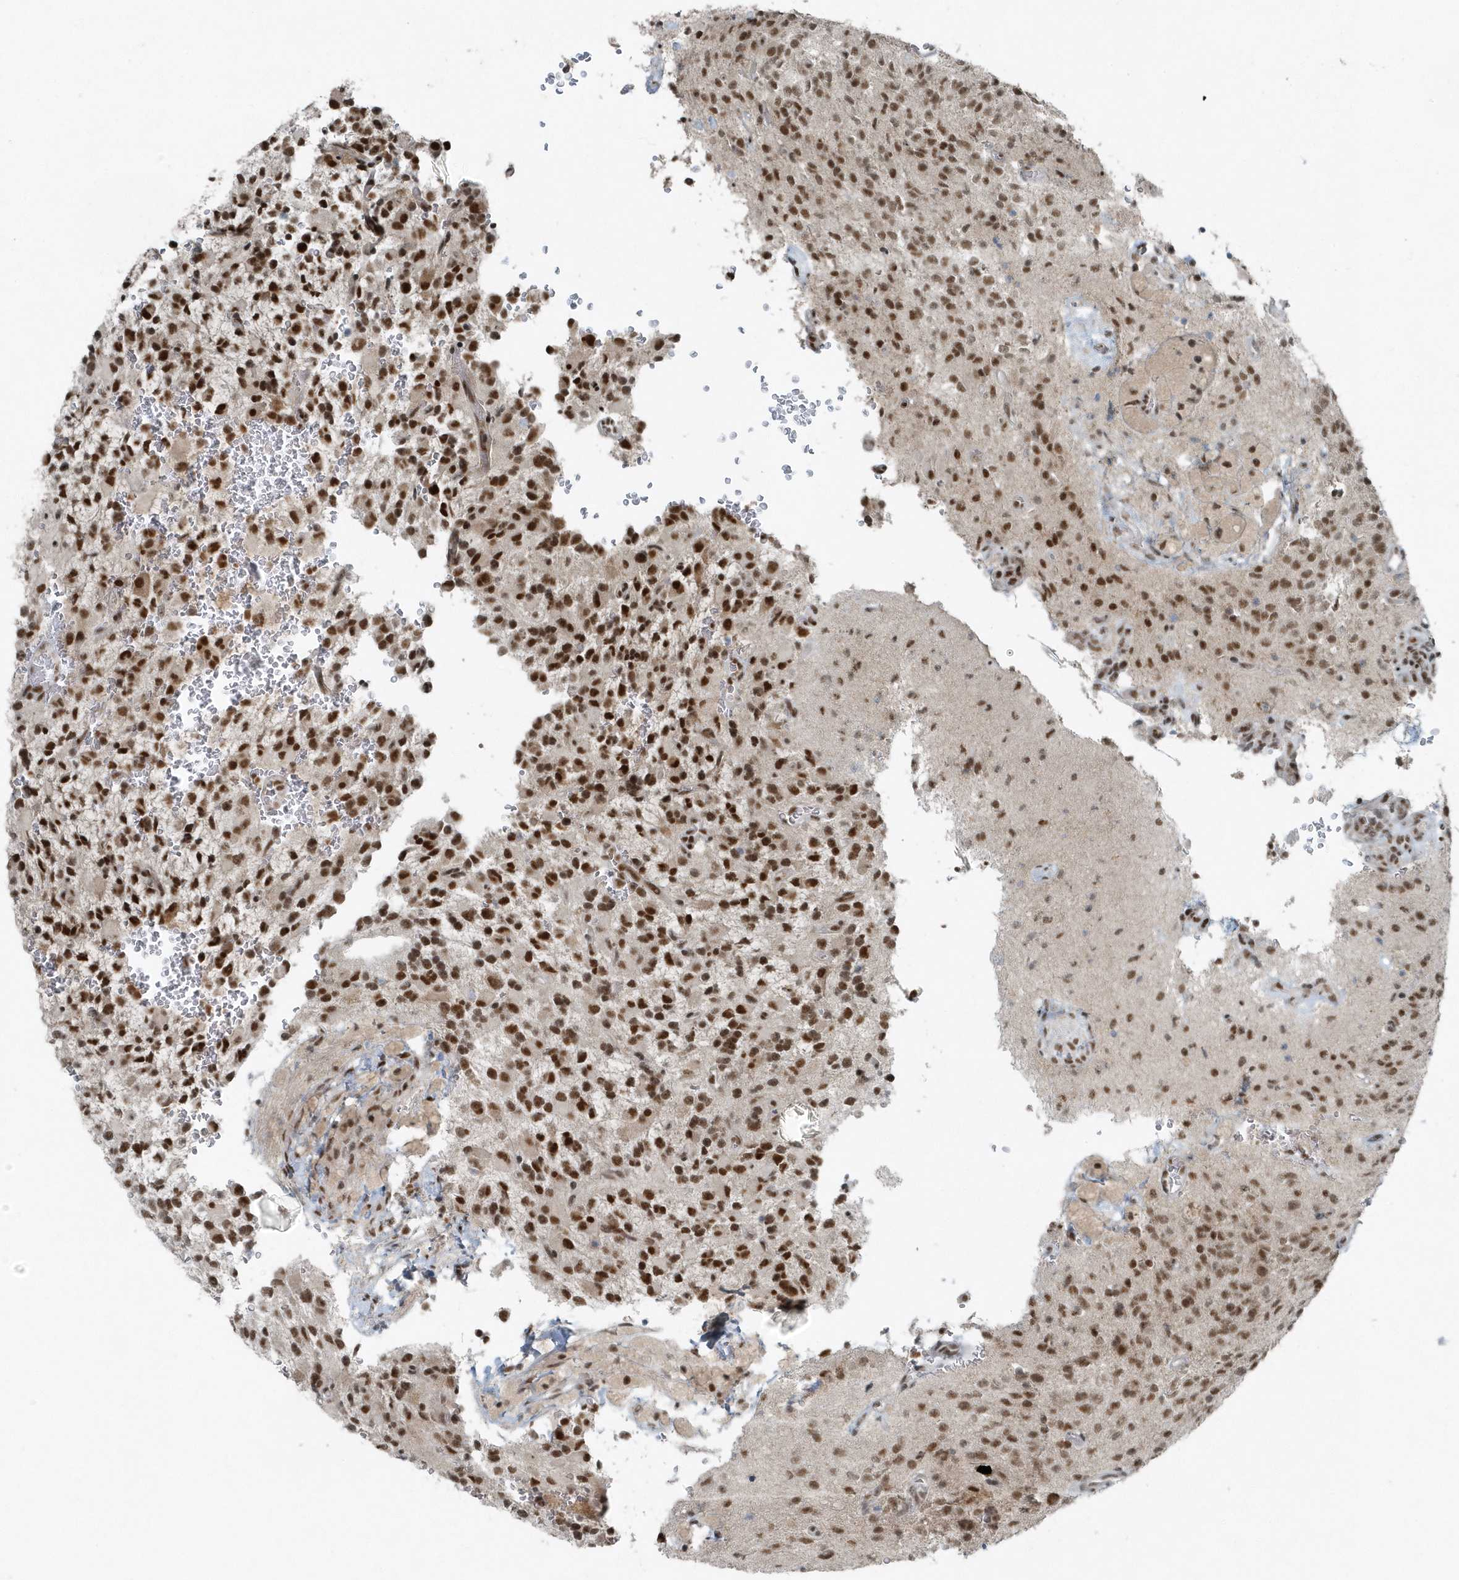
{"staining": {"intensity": "moderate", "quantity": ">75%", "location": "nuclear"}, "tissue": "glioma", "cell_type": "Tumor cells", "image_type": "cancer", "snomed": [{"axis": "morphology", "description": "Glioma, malignant, High grade"}, {"axis": "topography", "description": "Brain"}], "caption": "This is a photomicrograph of immunohistochemistry staining of glioma, which shows moderate positivity in the nuclear of tumor cells.", "gene": "YTHDC1", "patient": {"sex": "male", "age": 34}}